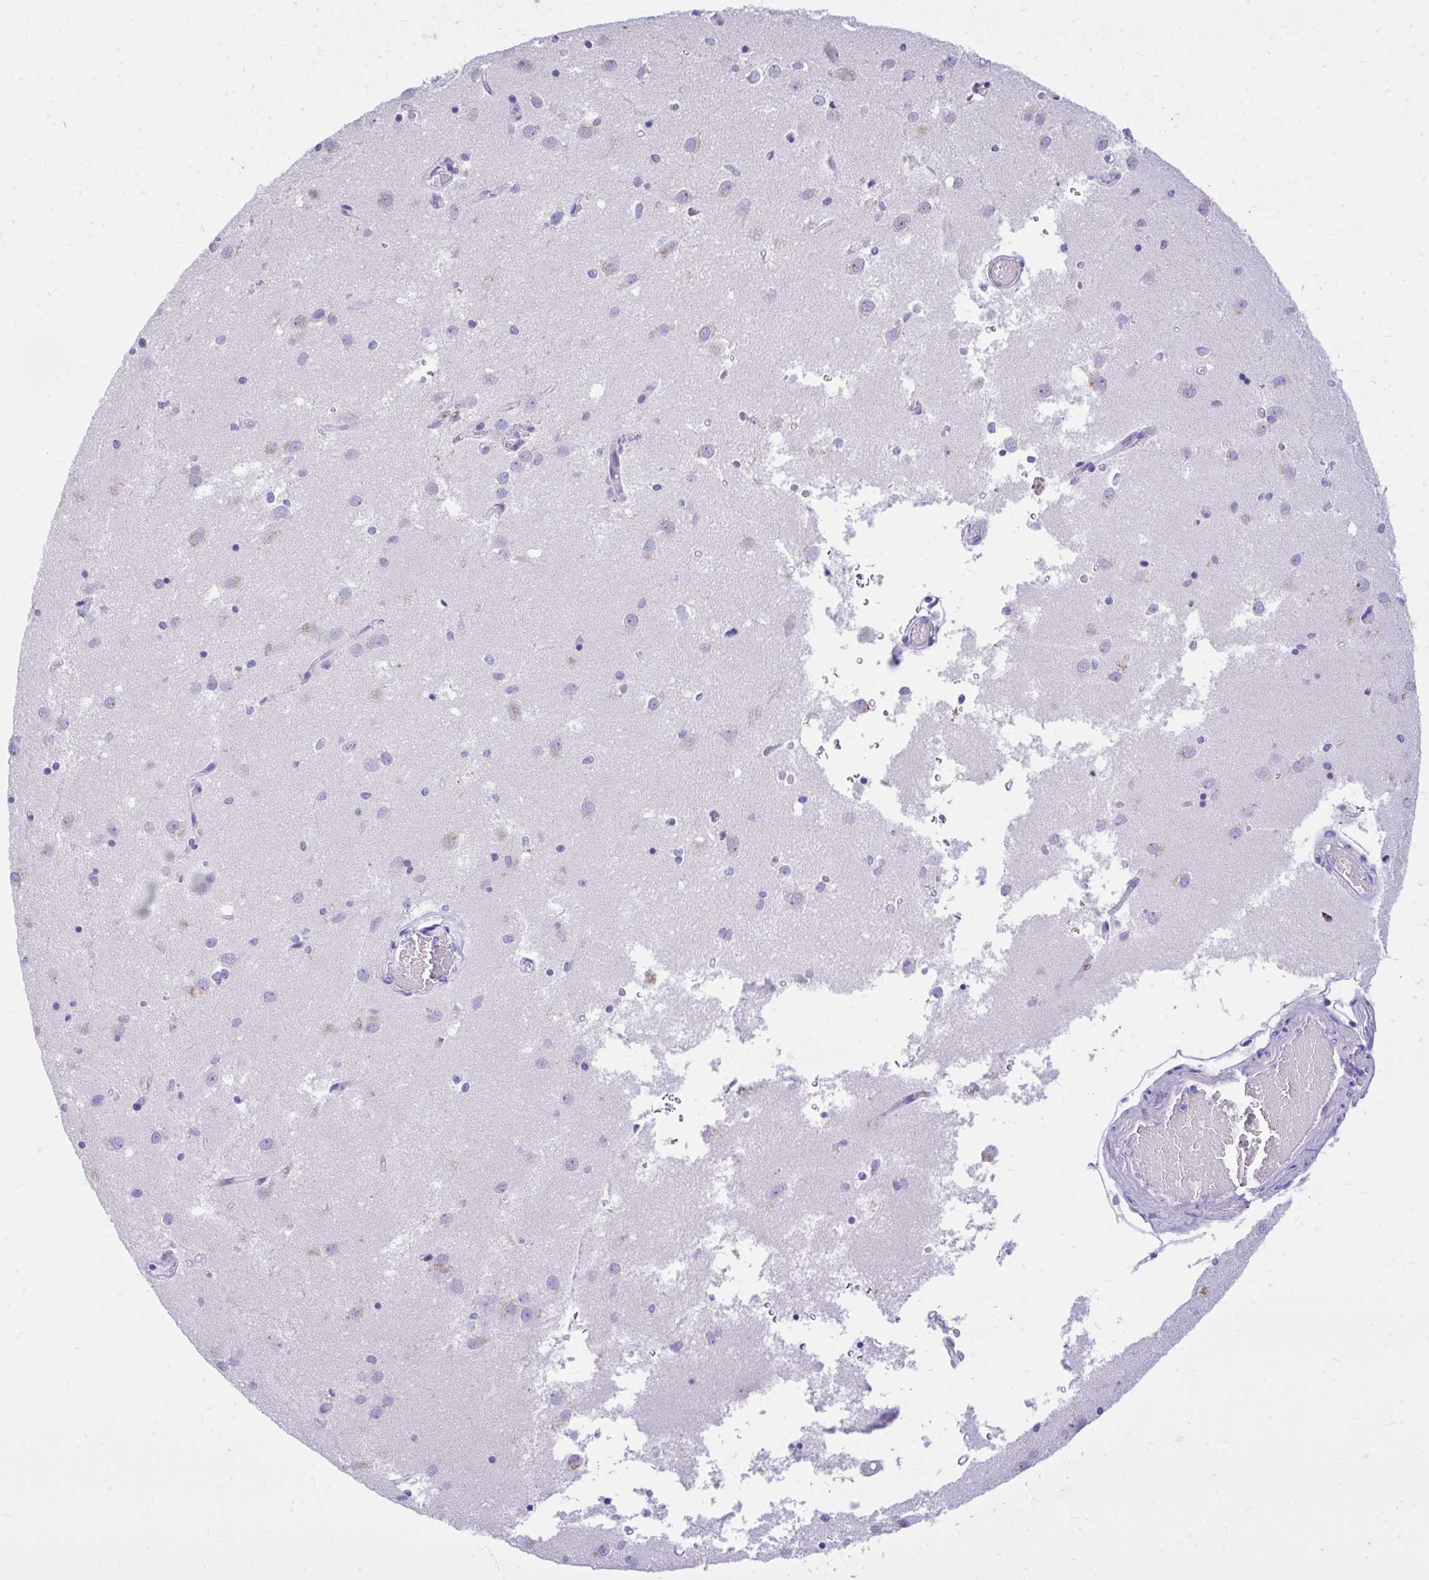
{"staining": {"intensity": "negative", "quantity": "none", "location": "none"}, "tissue": "caudate", "cell_type": "Glial cells", "image_type": "normal", "snomed": [{"axis": "morphology", "description": "Normal tissue, NOS"}, {"axis": "topography", "description": "Lateral ventricle wall"}], "caption": "Normal caudate was stained to show a protein in brown. There is no significant expression in glial cells.", "gene": "MON1A", "patient": {"sex": "male", "age": 70}}